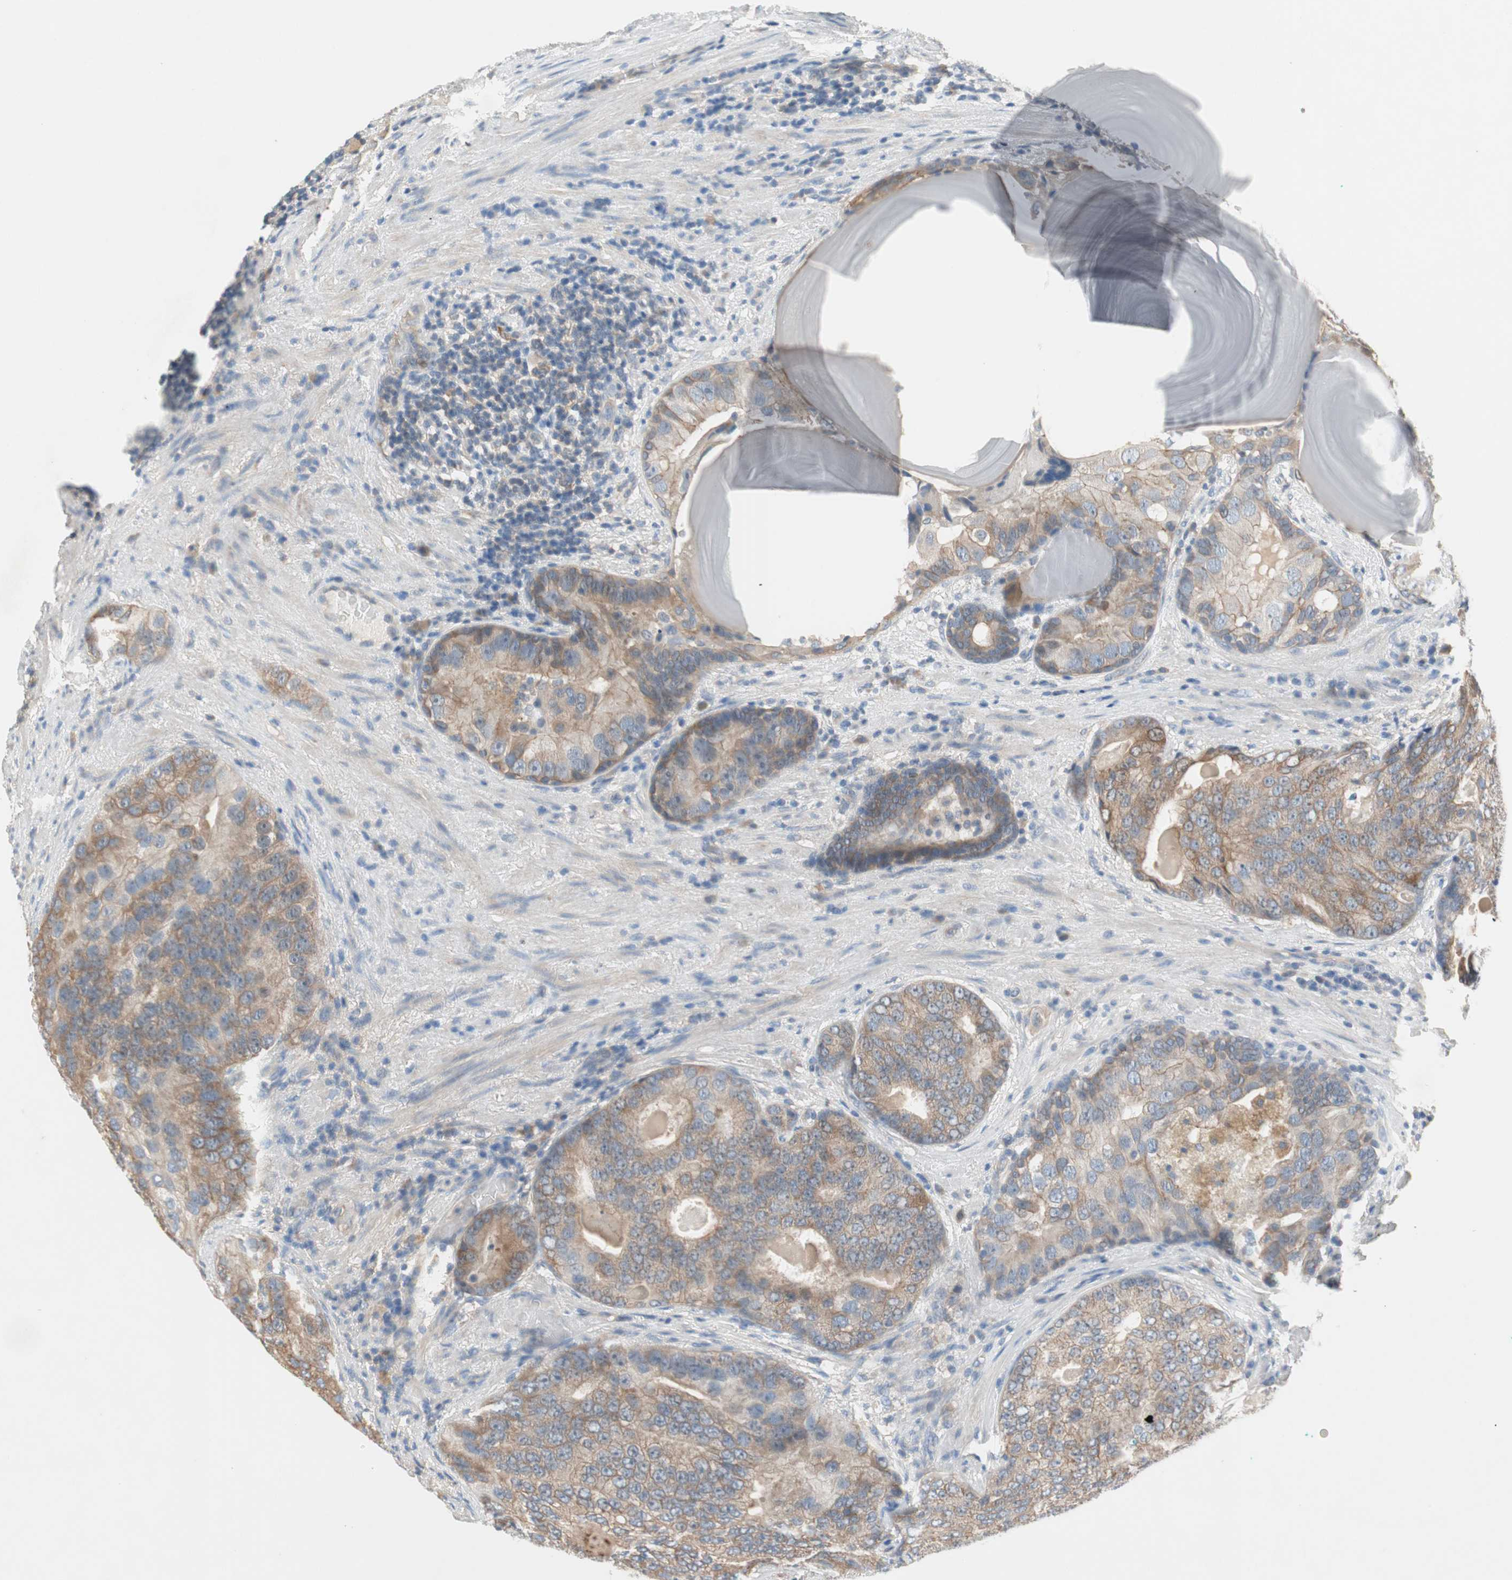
{"staining": {"intensity": "weak", "quantity": "25%-75%", "location": "cytoplasmic/membranous"}, "tissue": "prostate cancer", "cell_type": "Tumor cells", "image_type": "cancer", "snomed": [{"axis": "morphology", "description": "Adenocarcinoma, High grade"}, {"axis": "topography", "description": "Prostate"}], "caption": "Immunohistochemical staining of human high-grade adenocarcinoma (prostate) demonstrates low levels of weak cytoplasmic/membranous protein positivity in about 25%-75% of tumor cells. Nuclei are stained in blue.", "gene": "GLUL", "patient": {"sex": "male", "age": 66}}